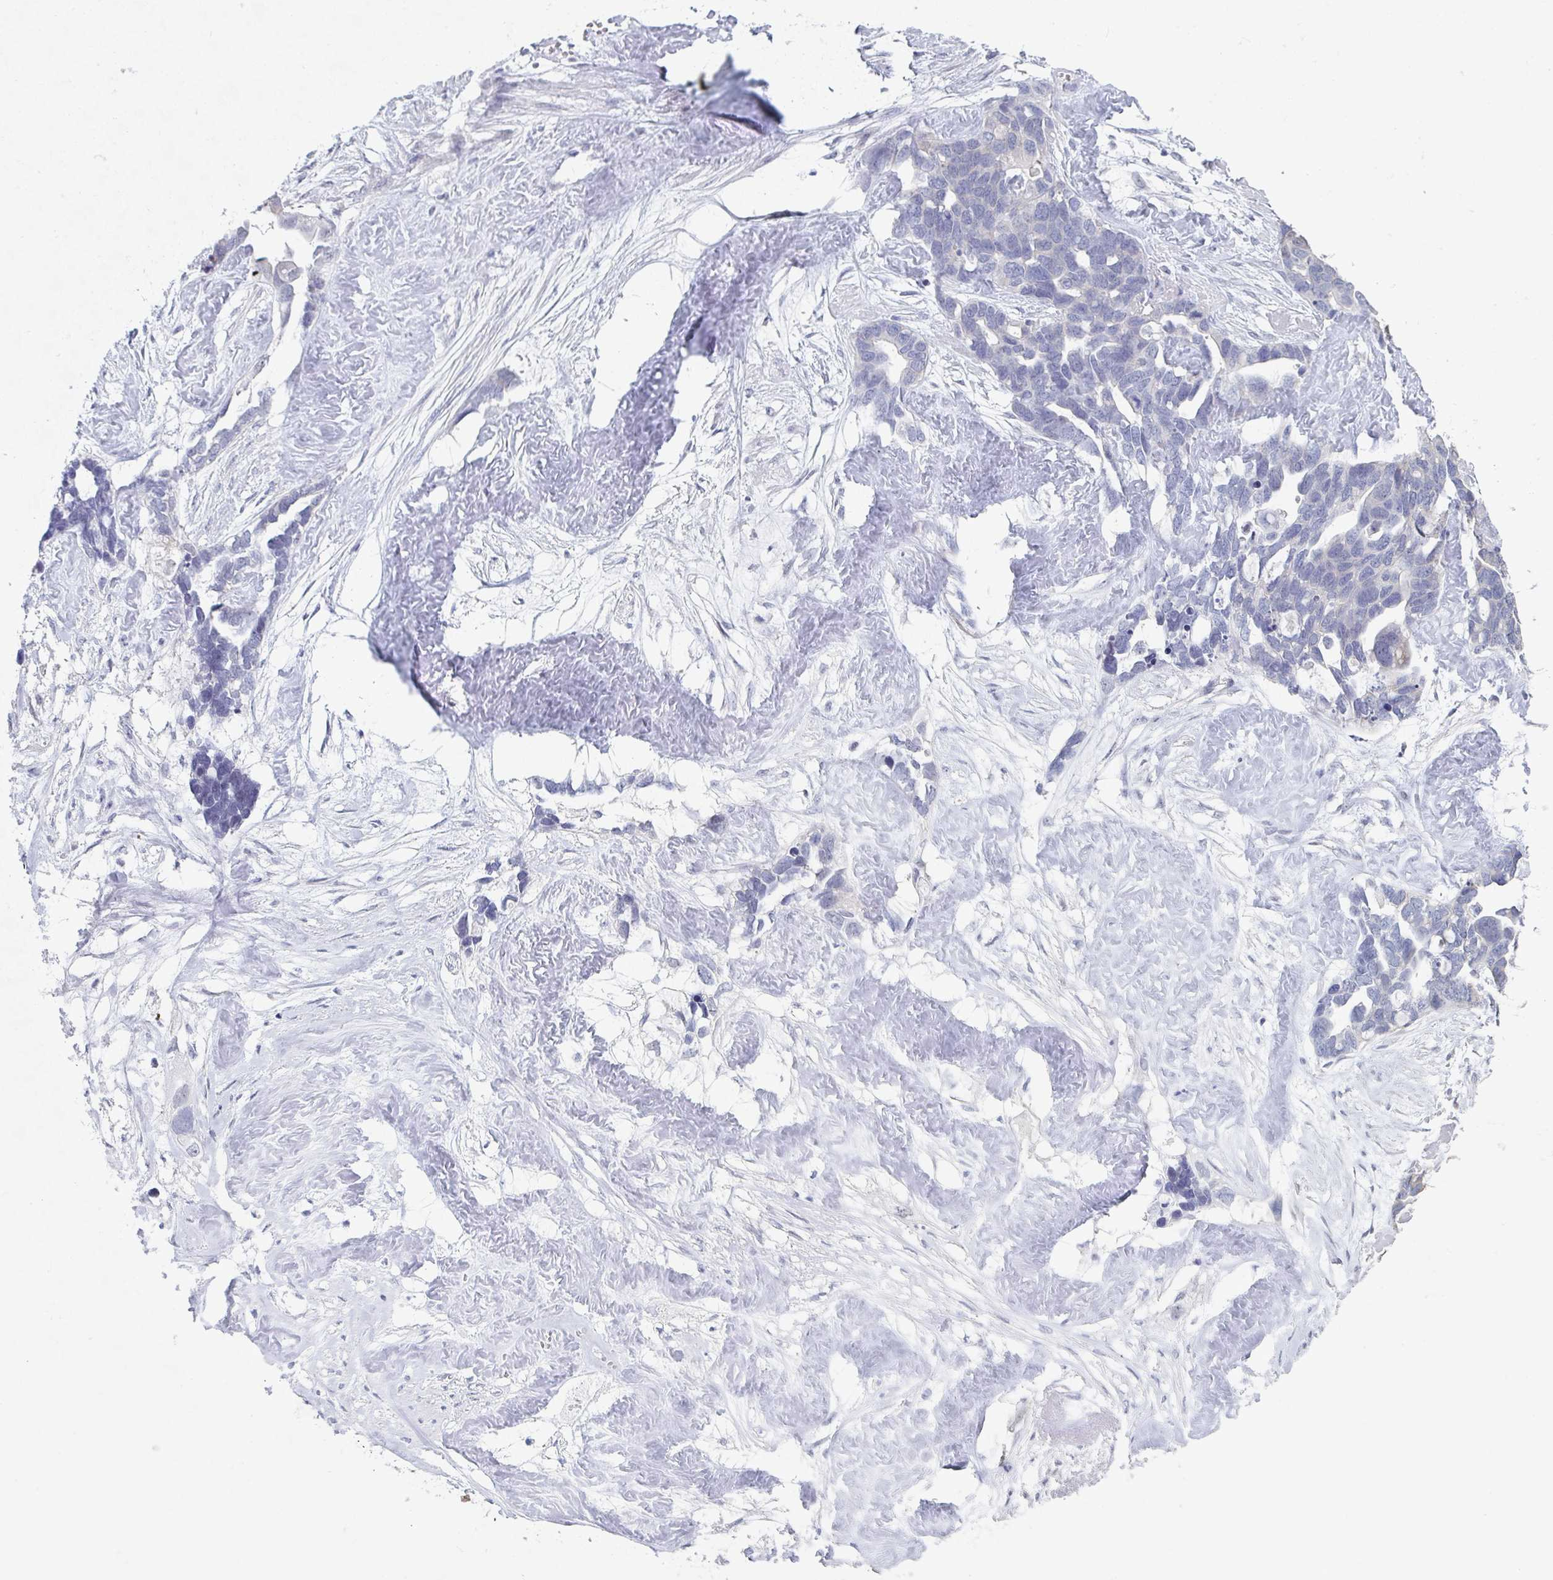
{"staining": {"intensity": "negative", "quantity": "none", "location": "none"}, "tissue": "ovarian cancer", "cell_type": "Tumor cells", "image_type": "cancer", "snomed": [{"axis": "morphology", "description": "Cystadenocarcinoma, serous, NOS"}, {"axis": "topography", "description": "Ovary"}], "caption": "IHC image of ovarian cancer stained for a protein (brown), which demonstrates no expression in tumor cells.", "gene": "FOXA1", "patient": {"sex": "female", "age": 54}}